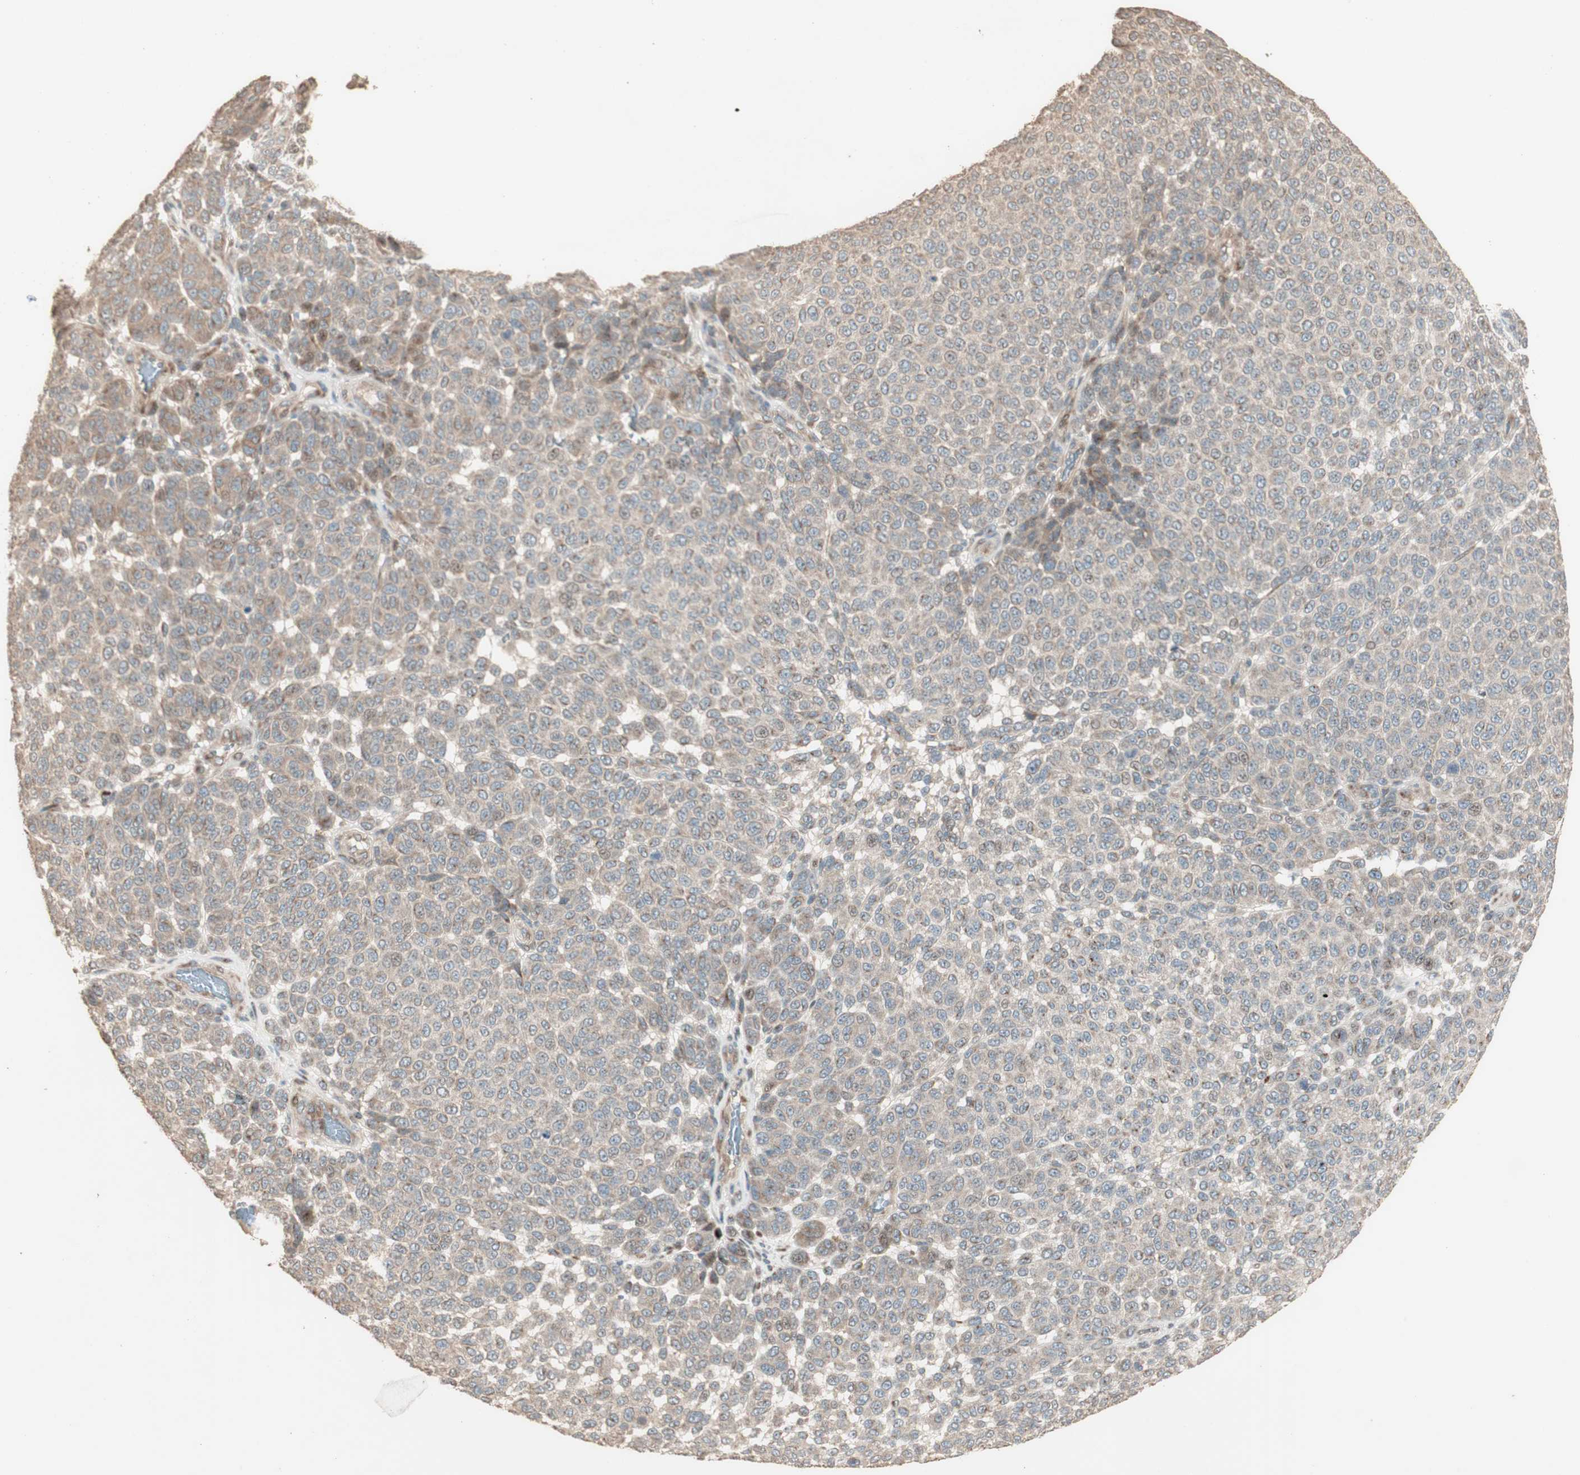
{"staining": {"intensity": "moderate", "quantity": ">75%", "location": "cytoplasmic/membranous"}, "tissue": "melanoma", "cell_type": "Tumor cells", "image_type": "cancer", "snomed": [{"axis": "morphology", "description": "Malignant melanoma, NOS"}, {"axis": "topography", "description": "Skin"}], "caption": "A histopathology image showing moderate cytoplasmic/membranous staining in about >75% of tumor cells in melanoma, as visualized by brown immunohistochemical staining.", "gene": "RARRES1", "patient": {"sex": "male", "age": 59}}